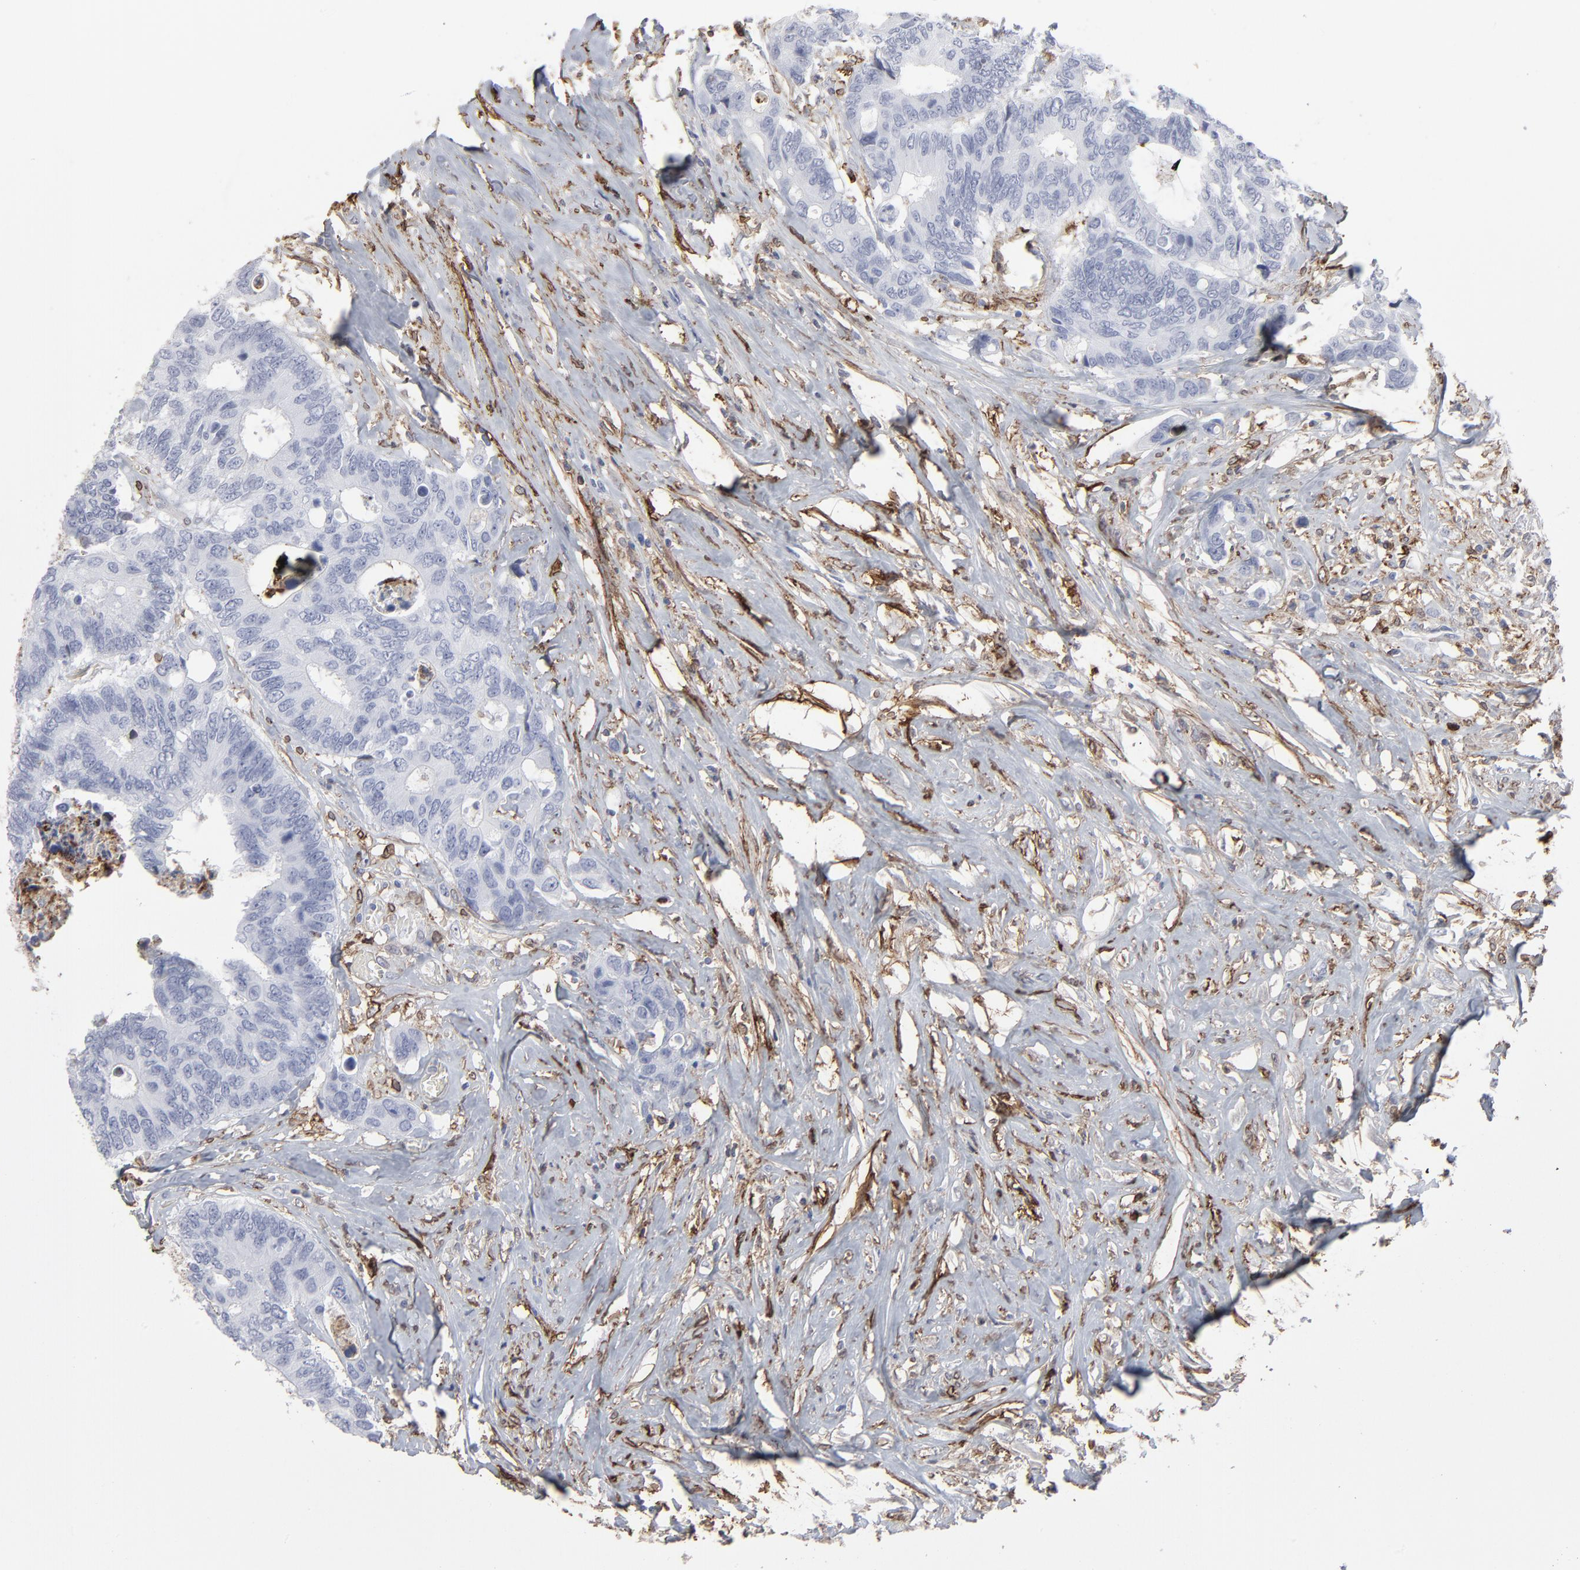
{"staining": {"intensity": "negative", "quantity": "none", "location": "none"}, "tissue": "colorectal cancer", "cell_type": "Tumor cells", "image_type": "cancer", "snomed": [{"axis": "morphology", "description": "Adenocarcinoma, NOS"}, {"axis": "topography", "description": "Rectum"}], "caption": "Histopathology image shows no protein expression in tumor cells of colorectal adenocarcinoma tissue.", "gene": "ANXA5", "patient": {"sex": "male", "age": 55}}